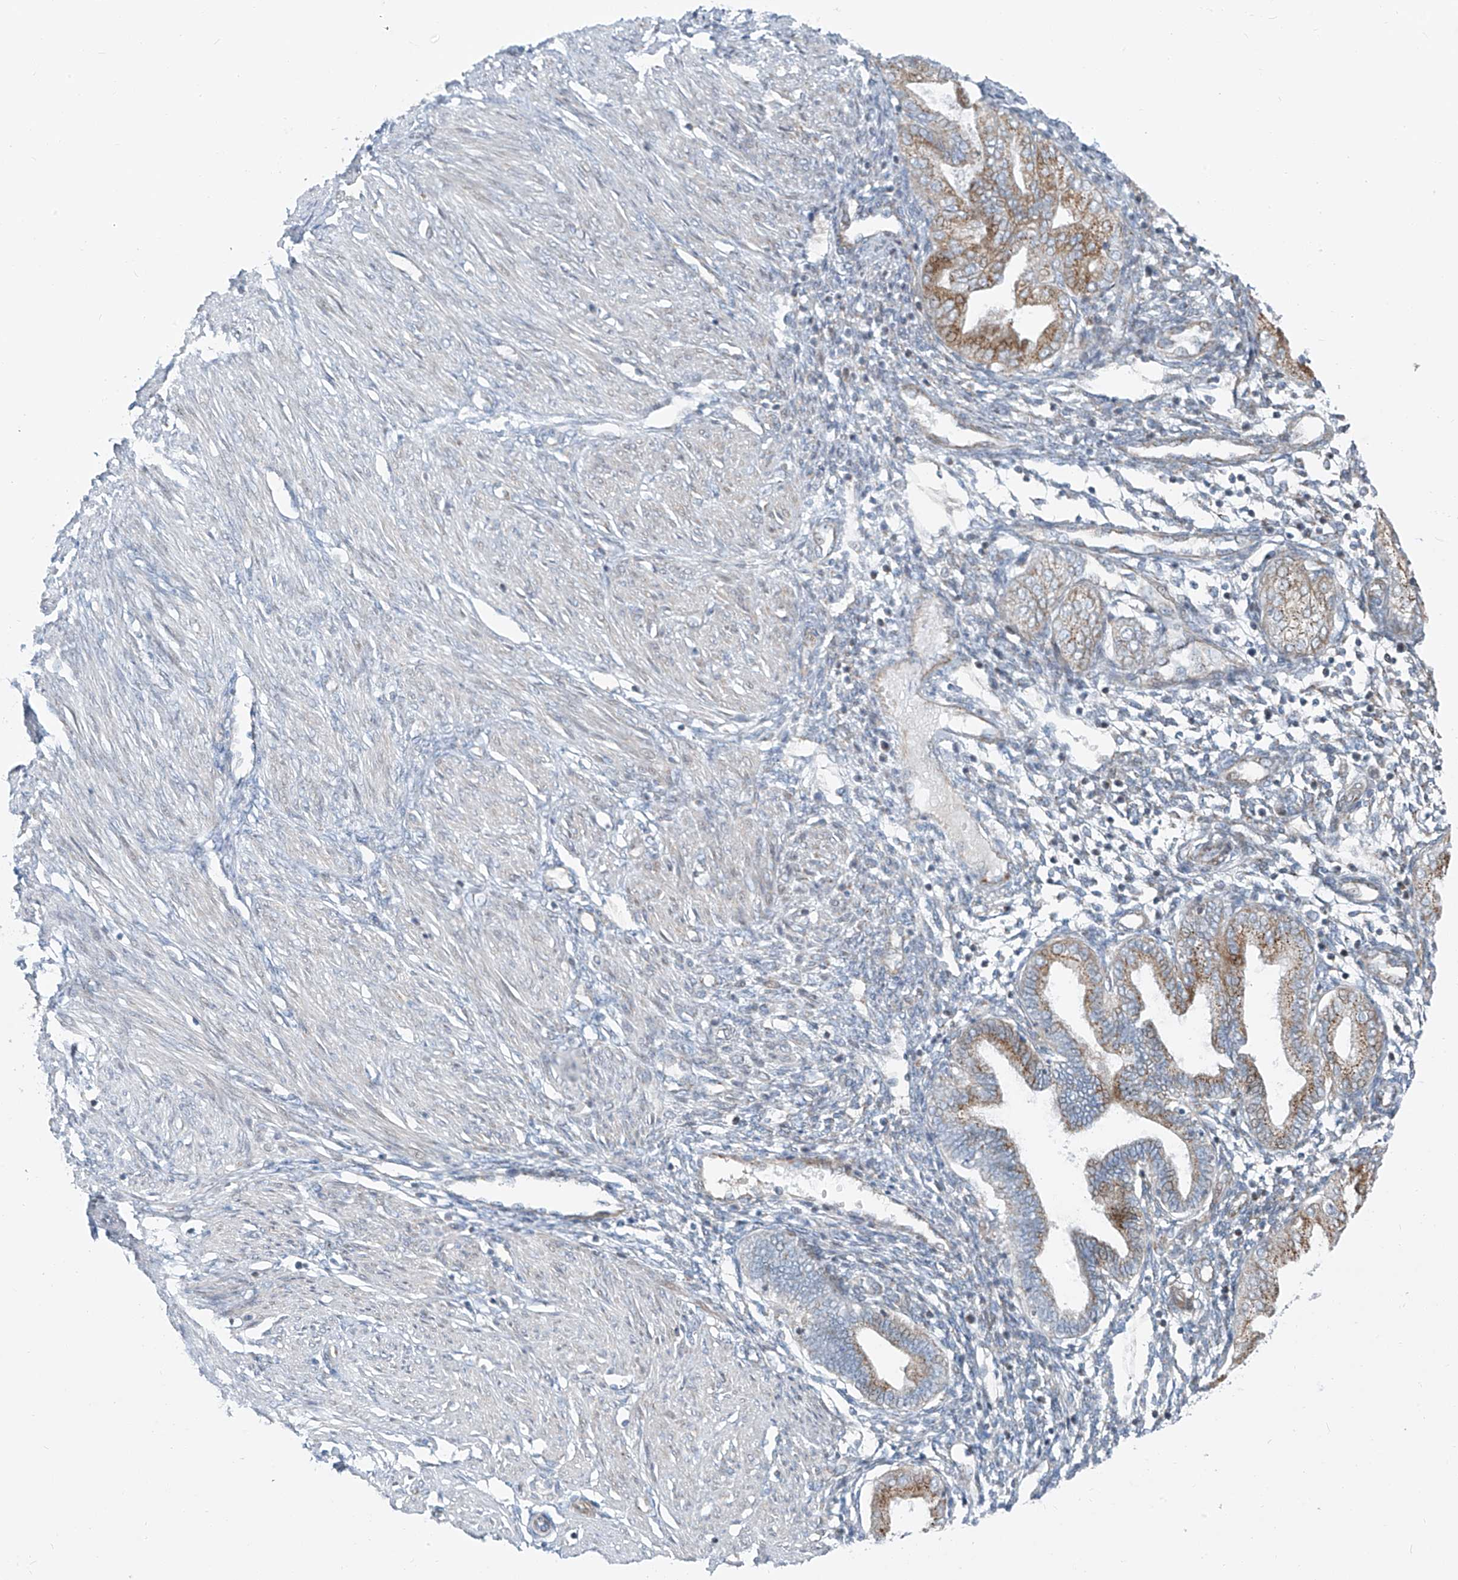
{"staining": {"intensity": "weak", "quantity": "<25%", "location": "cytoplasmic/membranous"}, "tissue": "endometrium", "cell_type": "Cells in endometrial stroma", "image_type": "normal", "snomed": [{"axis": "morphology", "description": "Normal tissue, NOS"}, {"axis": "topography", "description": "Endometrium"}], "caption": "This is a histopathology image of immunohistochemistry staining of unremarkable endometrium, which shows no positivity in cells in endometrial stroma.", "gene": "HIC2", "patient": {"sex": "female", "age": 53}}